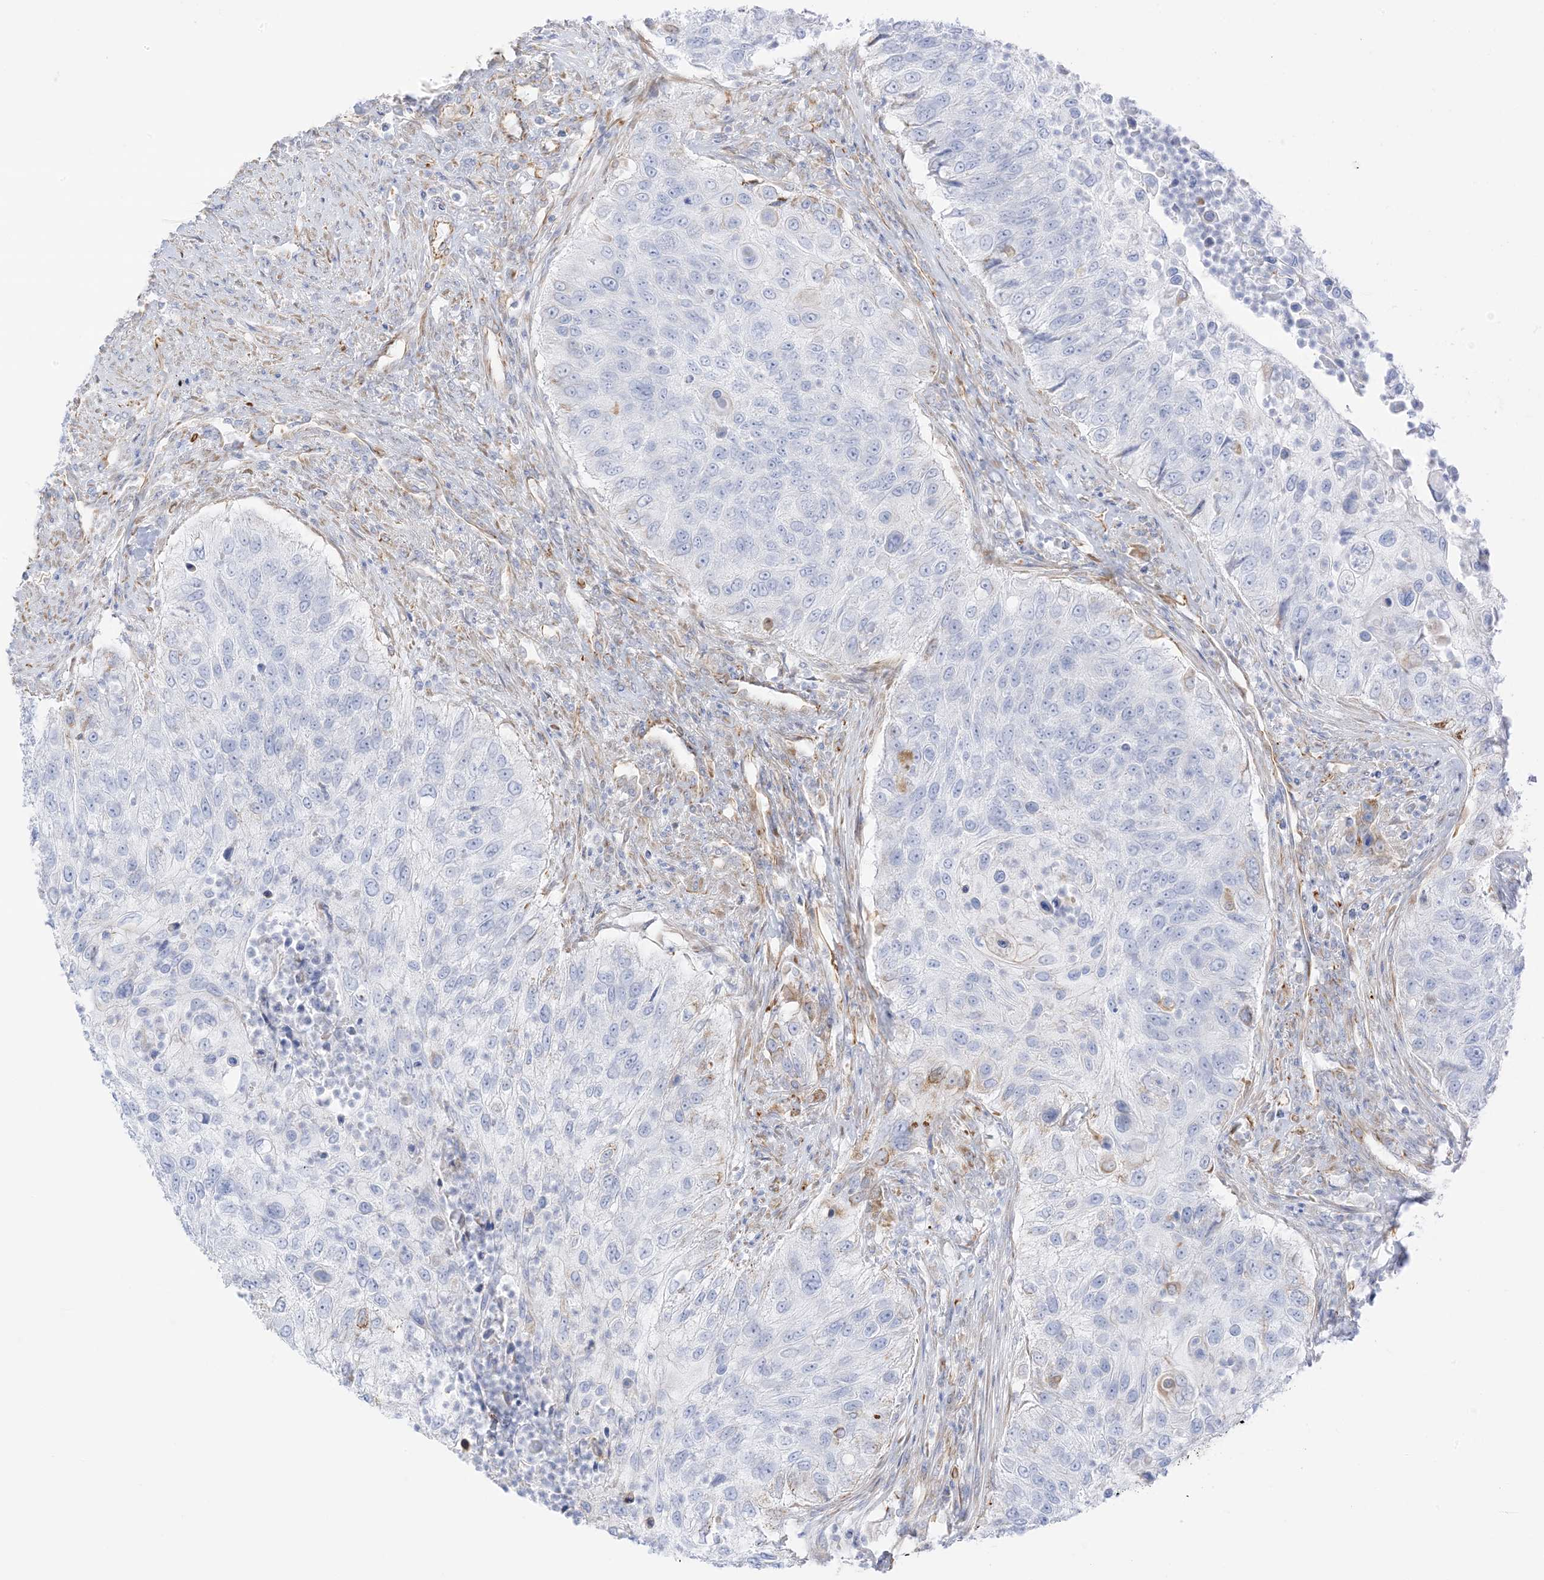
{"staining": {"intensity": "negative", "quantity": "none", "location": "none"}, "tissue": "urothelial cancer", "cell_type": "Tumor cells", "image_type": "cancer", "snomed": [{"axis": "morphology", "description": "Urothelial carcinoma, High grade"}, {"axis": "topography", "description": "Urinary bladder"}], "caption": "This image is of high-grade urothelial carcinoma stained with immunohistochemistry to label a protein in brown with the nuclei are counter-stained blue. There is no expression in tumor cells.", "gene": "PID1", "patient": {"sex": "female", "age": 60}}